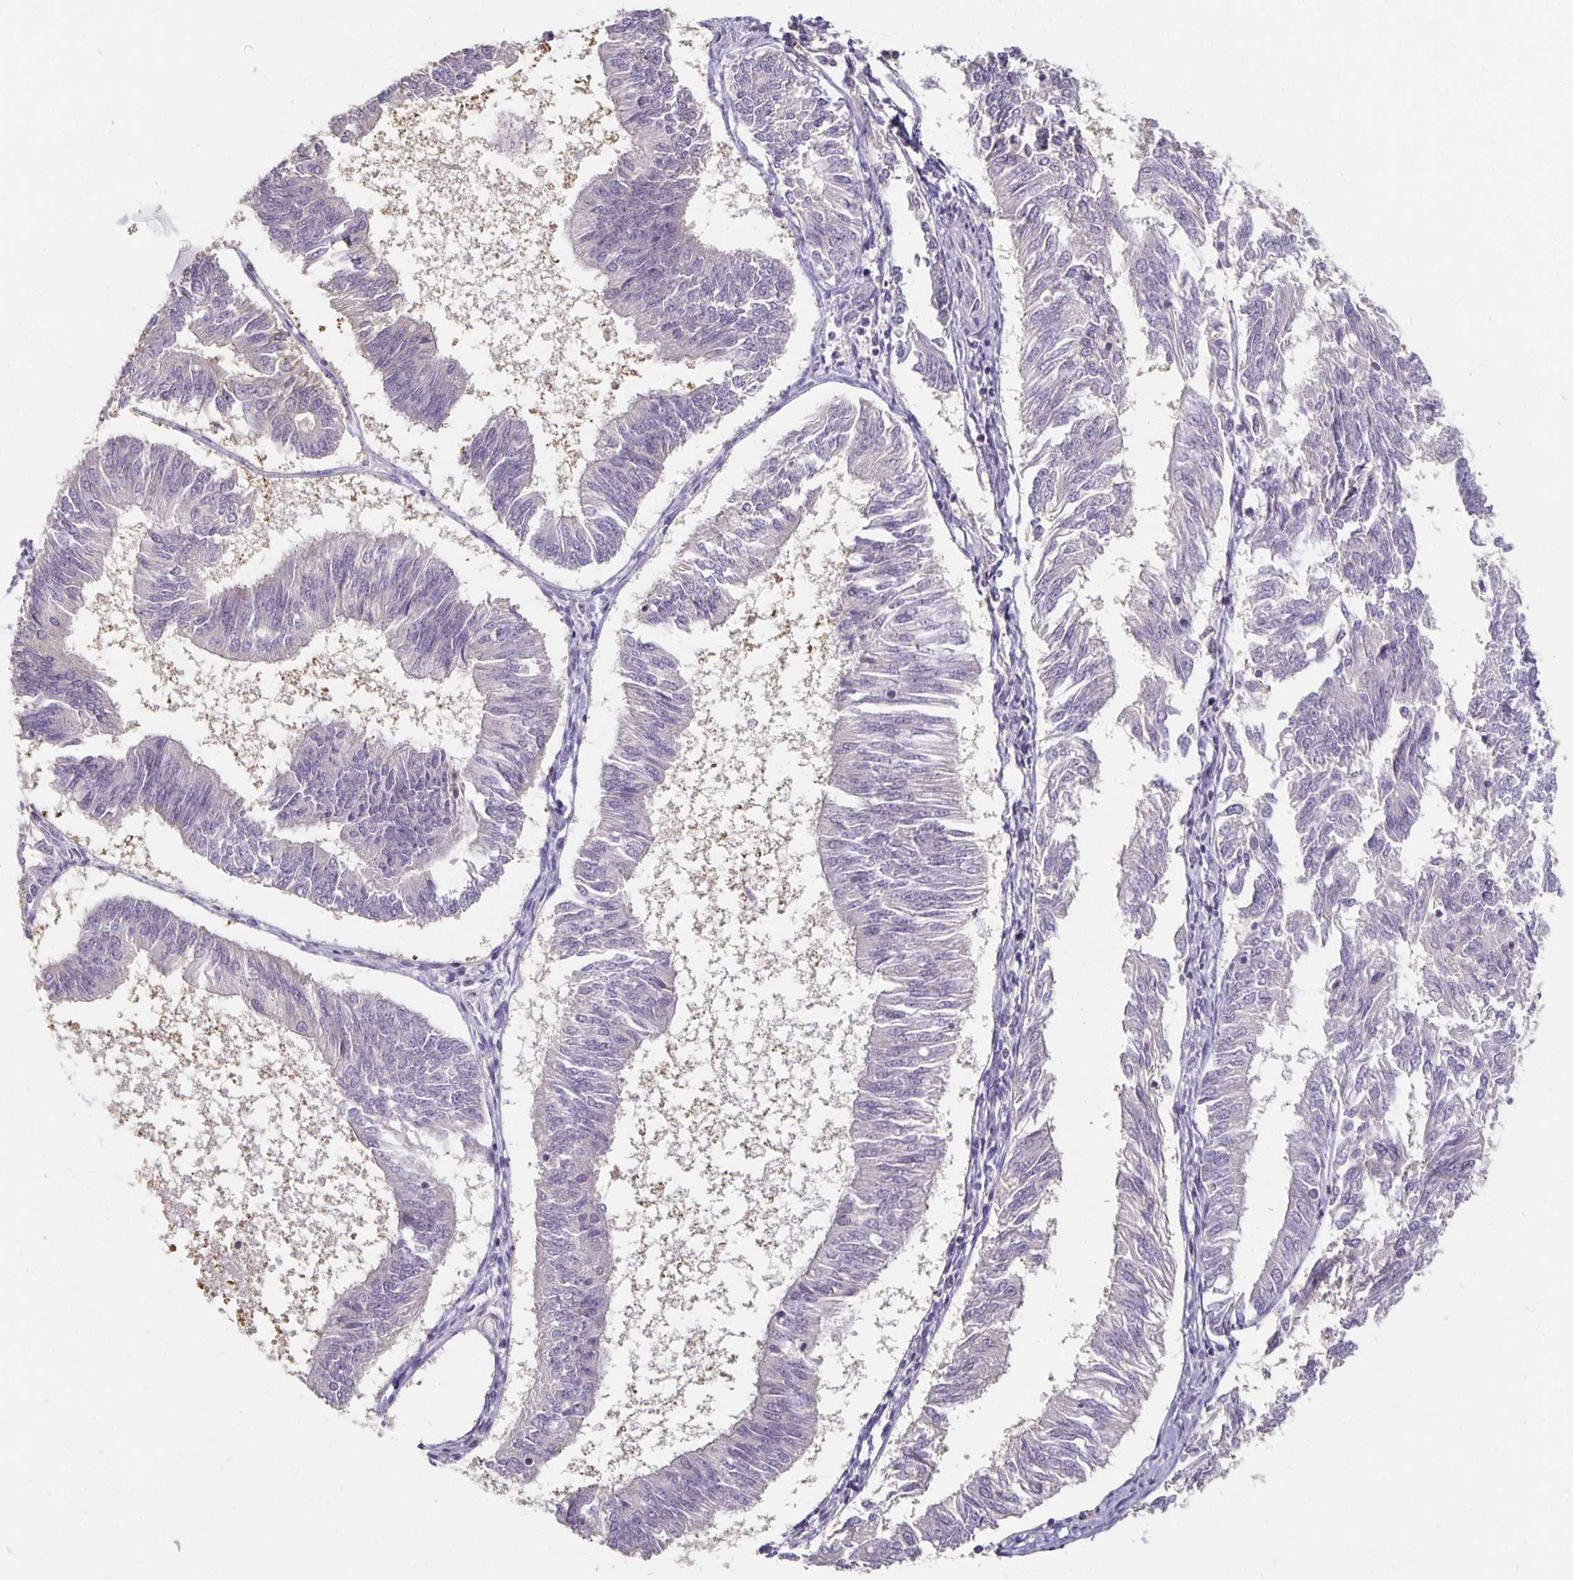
{"staining": {"intensity": "negative", "quantity": "none", "location": "none"}, "tissue": "endometrial cancer", "cell_type": "Tumor cells", "image_type": "cancer", "snomed": [{"axis": "morphology", "description": "Adenocarcinoma, NOS"}, {"axis": "topography", "description": "Endometrium"}], "caption": "IHC histopathology image of endometrial cancer (adenocarcinoma) stained for a protein (brown), which shows no positivity in tumor cells.", "gene": "CST6", "patient": {"sex": "female", "age": 58}}